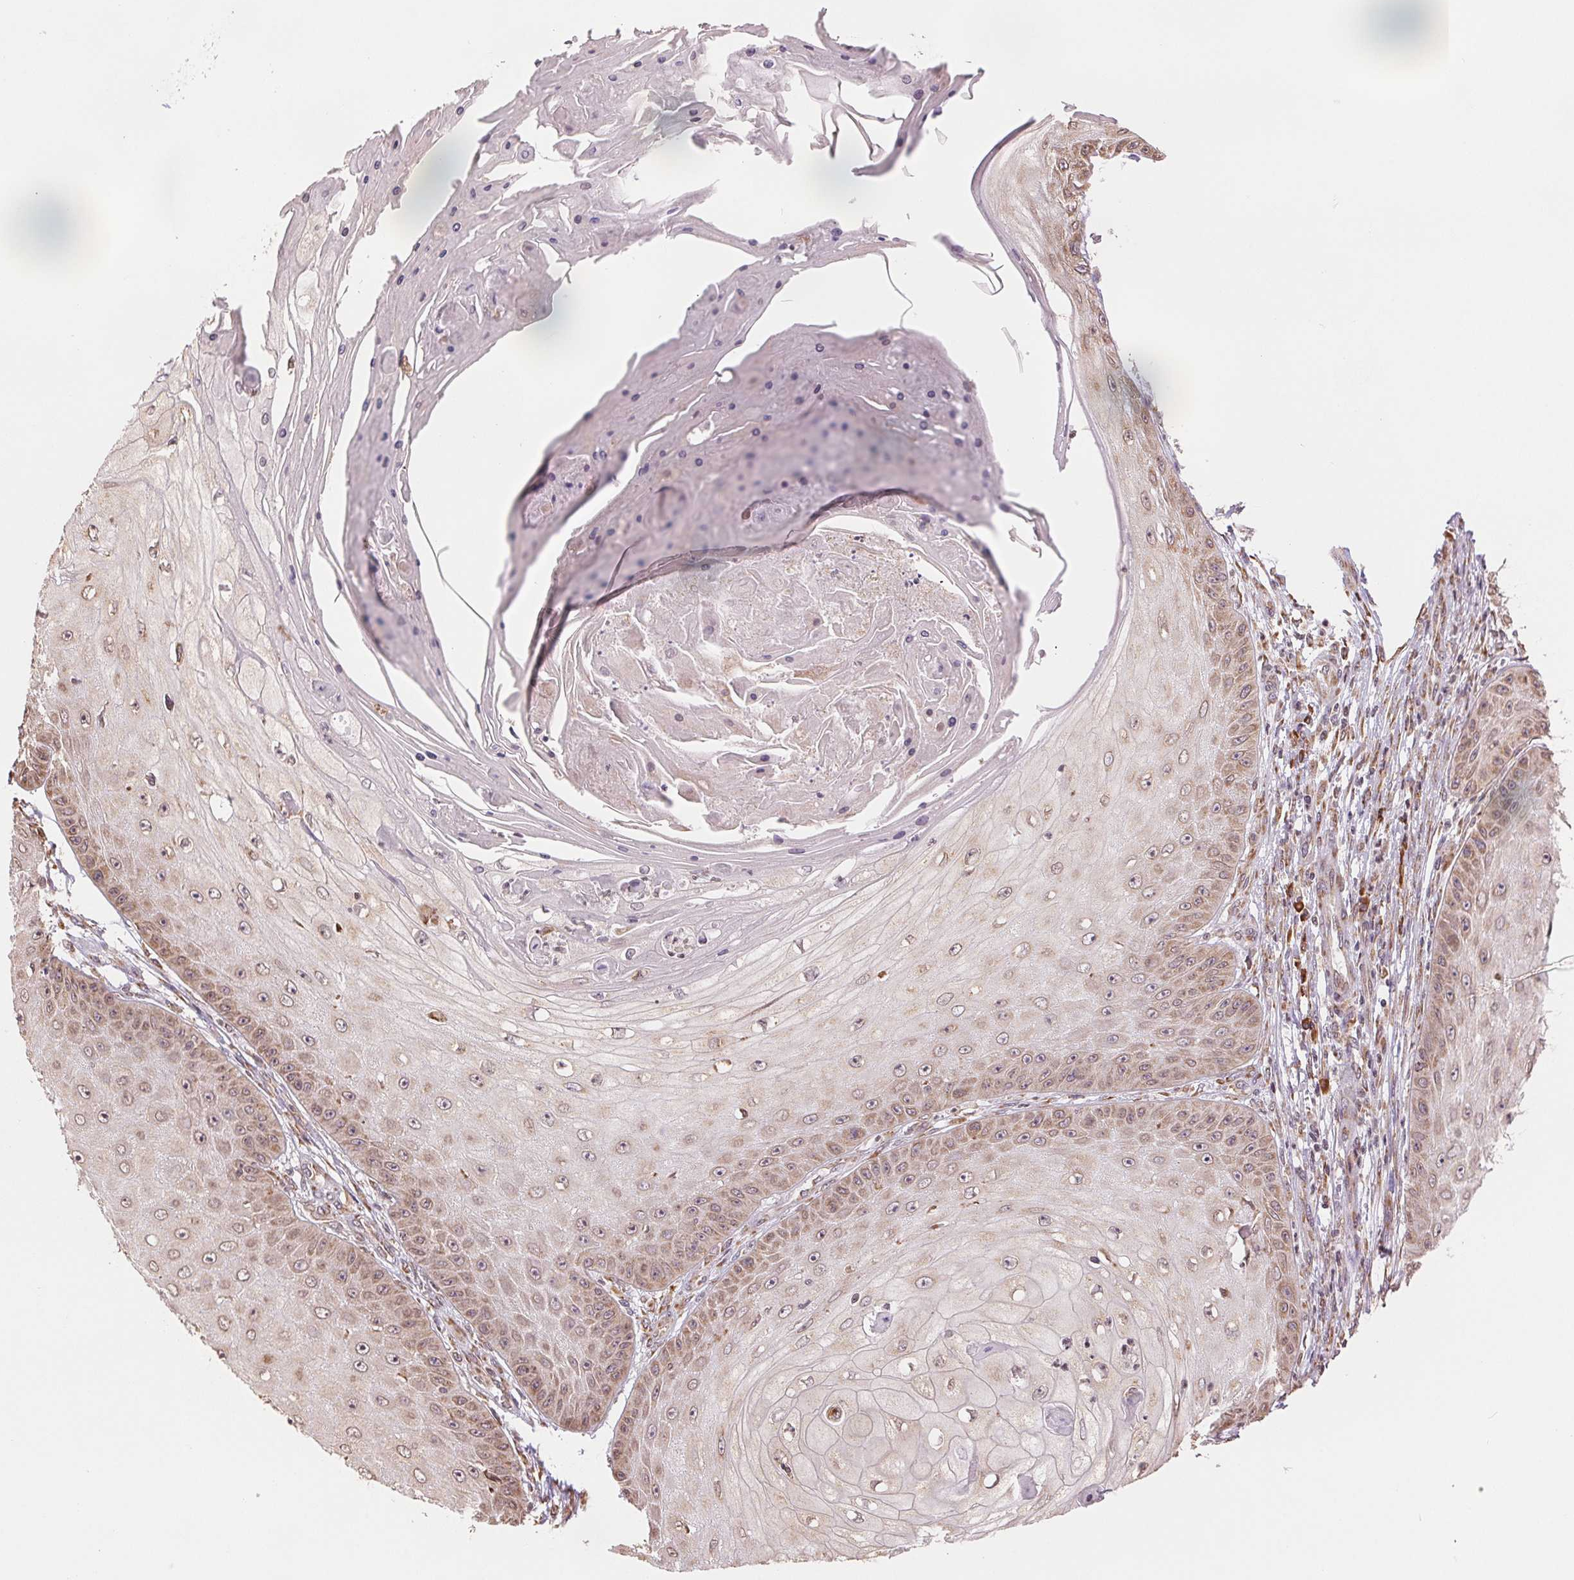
{"staining": {"intensity": "weak", "quantity": ">75%", "location": "cytoplasmic/membranous"}, "tissue": "skin cancer", "cell_type": "Tumor cells", "image_type": "cancer", "snomed": [{"axis": "morphology", "description": "Squamous cell carcinoma, NOS"}, {"axis": "topography", "description": "Skin"}], "caption": "Approximately >75% of tumor cells in human skin cancer display weak cytoplasmic/membranous protein positivity as visualized by brown immunohistochemical staining.", "gene": "RPN1", "patient": {"sex": "male", "age": 70}}